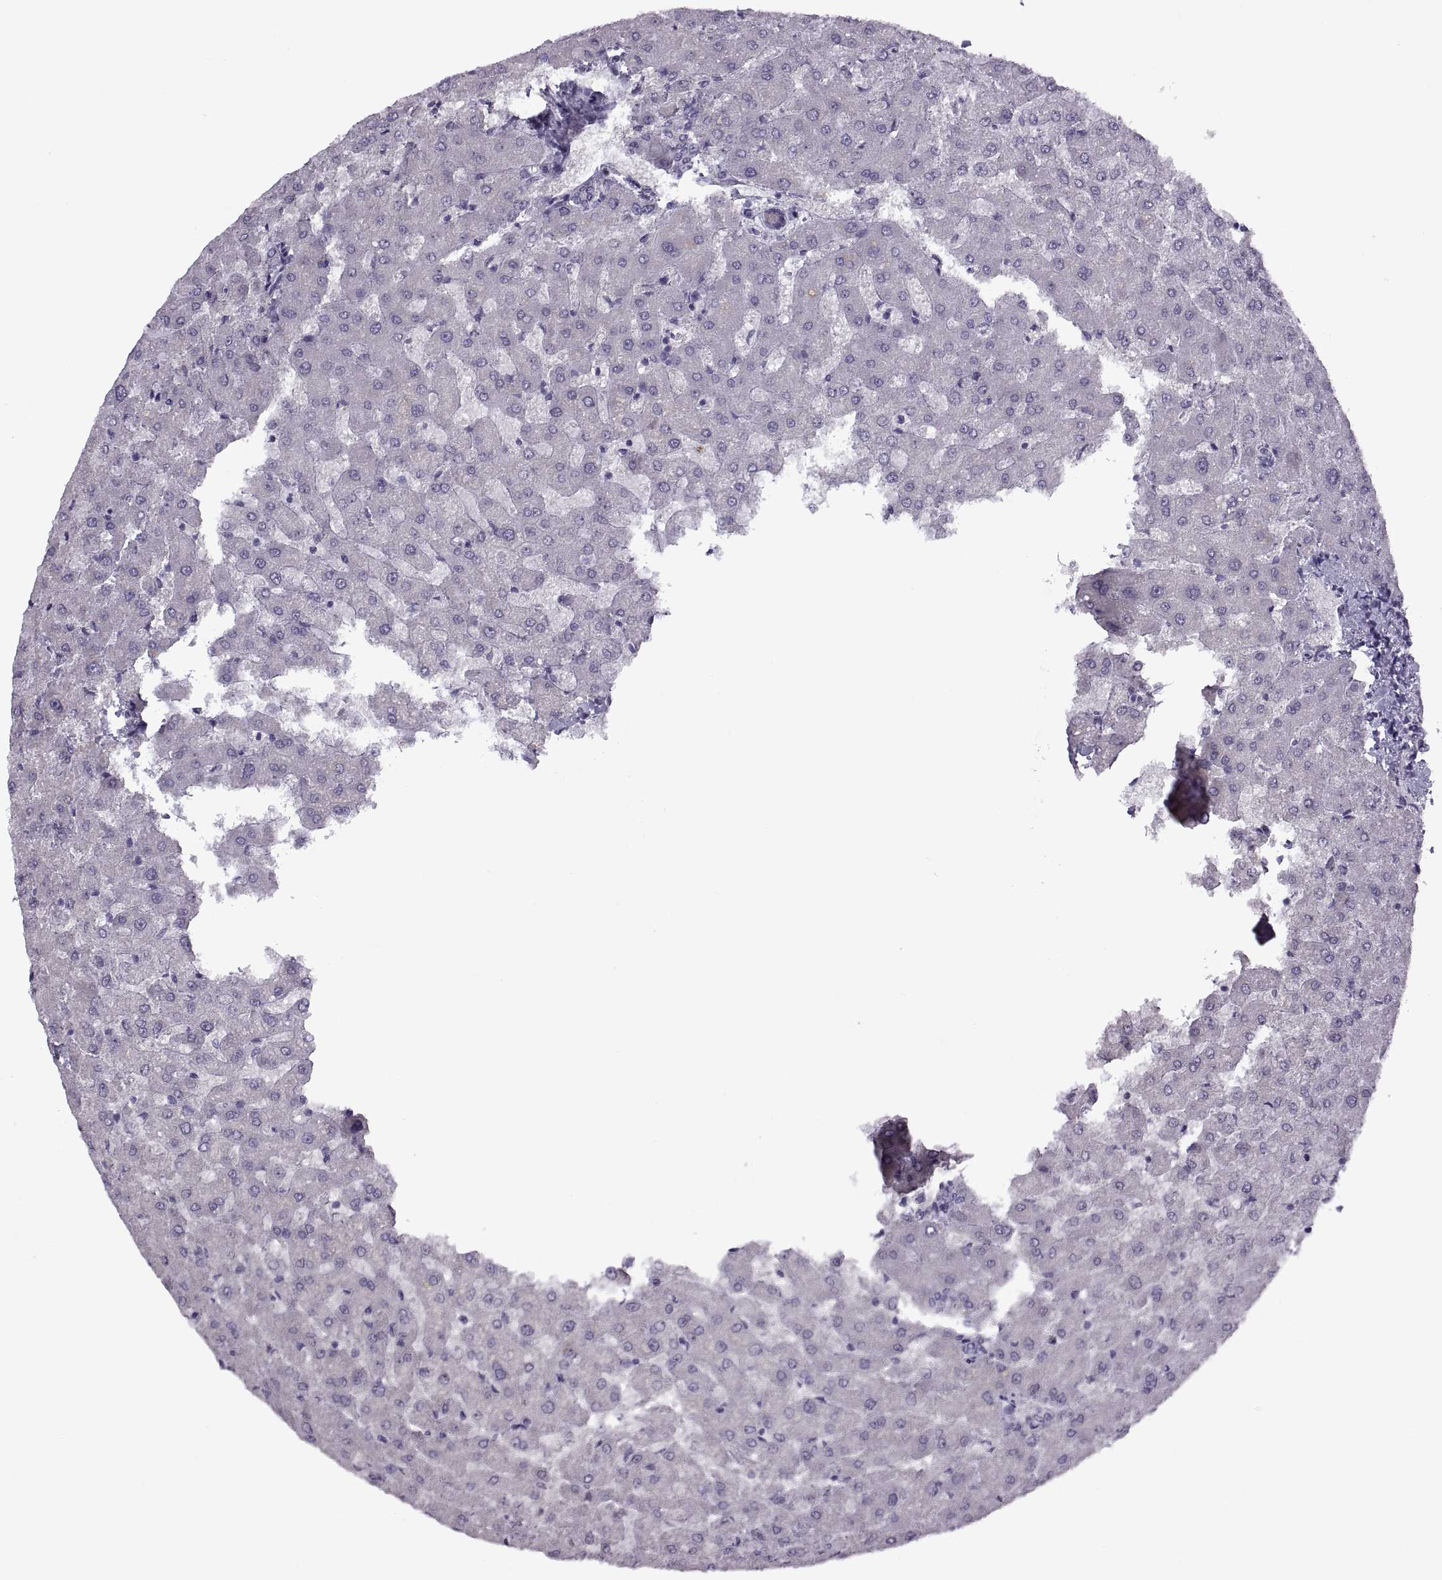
{"staining": {"intensity": "negative", "quantity": "none", "location": "none"}, "tissue": "liver", "cell_type": "Cholangiocytes", "image_type": "normal", "snomed": [{"axis": "morphology", "description": "Normal tissue, NOS"}, {"axis": "topography", "description": "Liver"}], "caption": "Immunohistochemistry micrograph of normal liver: liver stained with DAB (3,3'-diaminobenzidine) demonstrates no significant protein expression in cholangiocytes.", "gene": "ASIC2", "patient": {"sex": "female", "age": 50}}